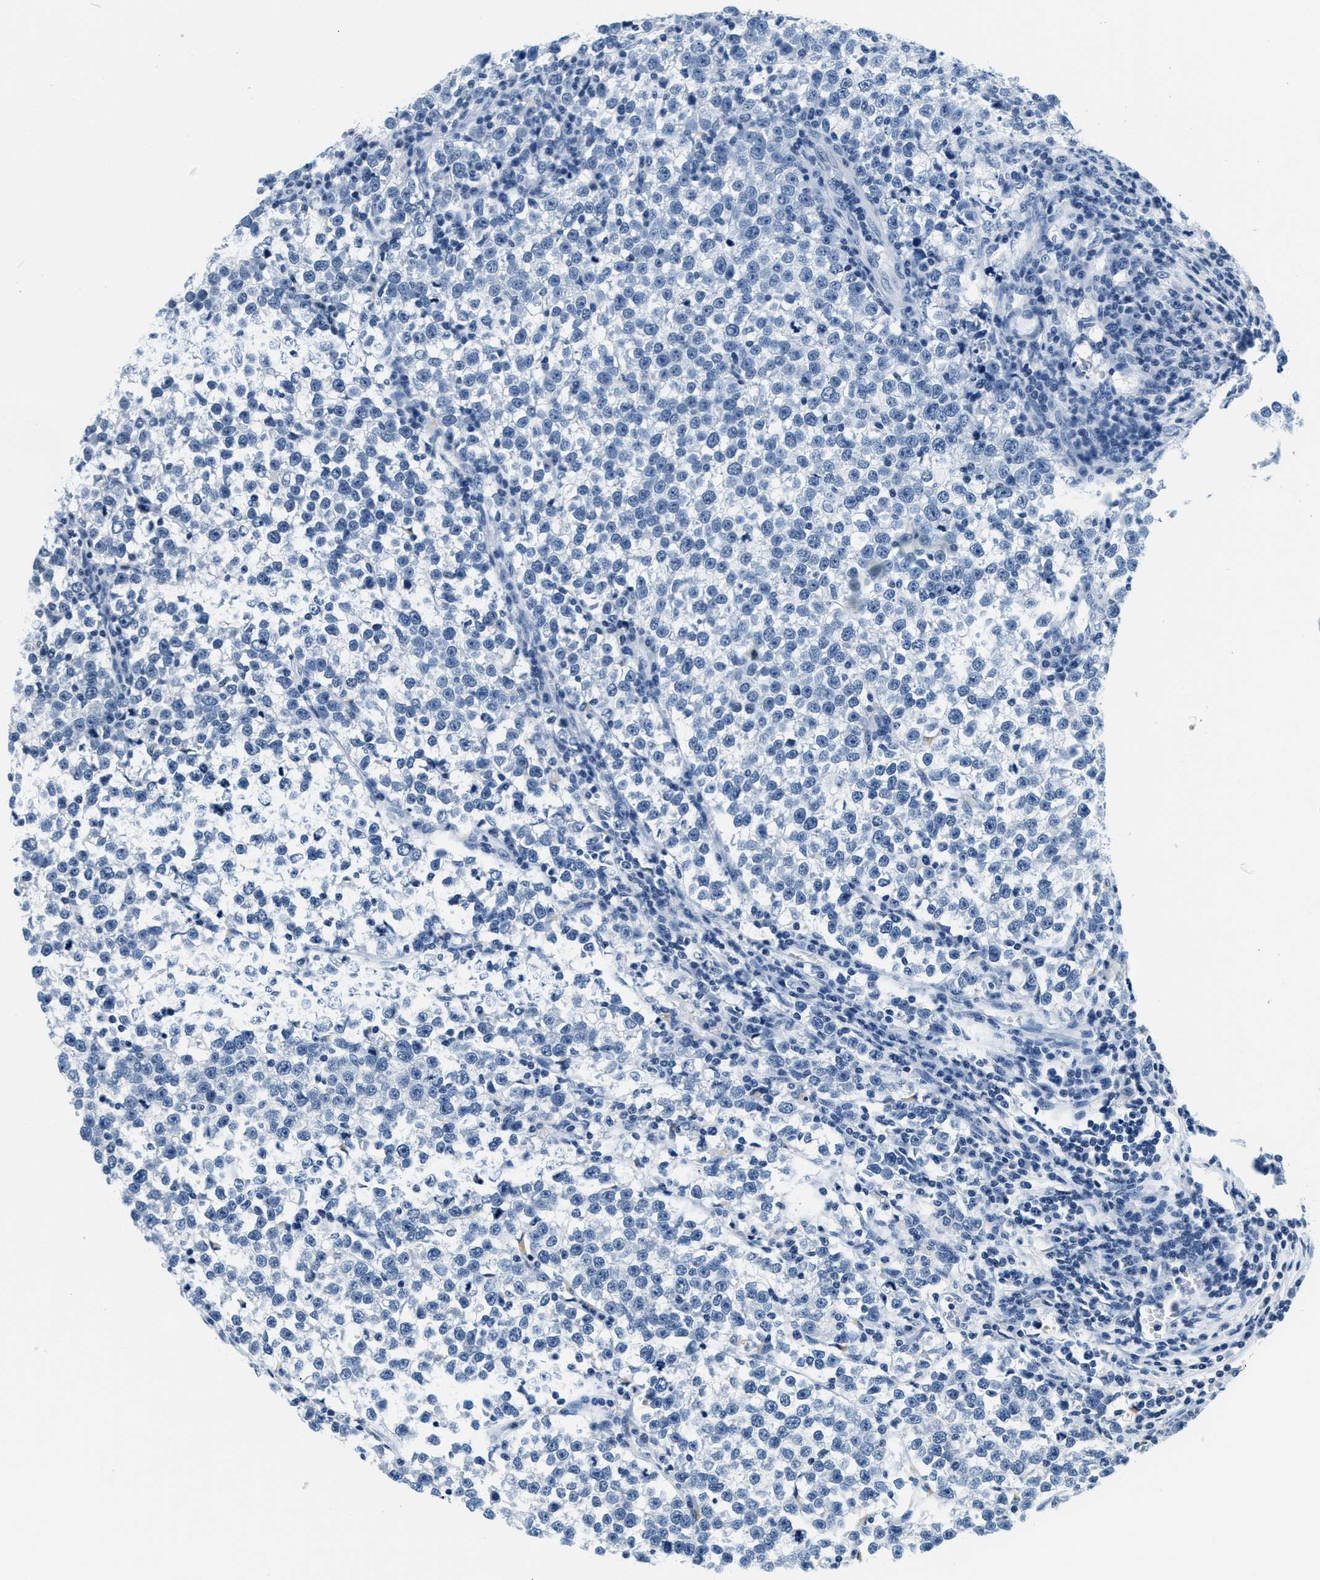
{"staining": {"intensity": "negative", "quantity": "none", "location": "none"}, "tissue": "testis cancer", "cell_type": "Tumor cells", "image_type": "cancer", "snomed": [{"axis": "morphology", "description": "Normal tissue, NOS"}, {"axis": "morphology", "description": "Seminoma, NOS"}, {"axis": "topography", "description": "Testis"}], "caption": "Histopathology image shows no protein staining in tumor cells of testis cancer (seminoma) tissue.", "gene": "CA4", "patient": {"sex": "male", "age": 43}}